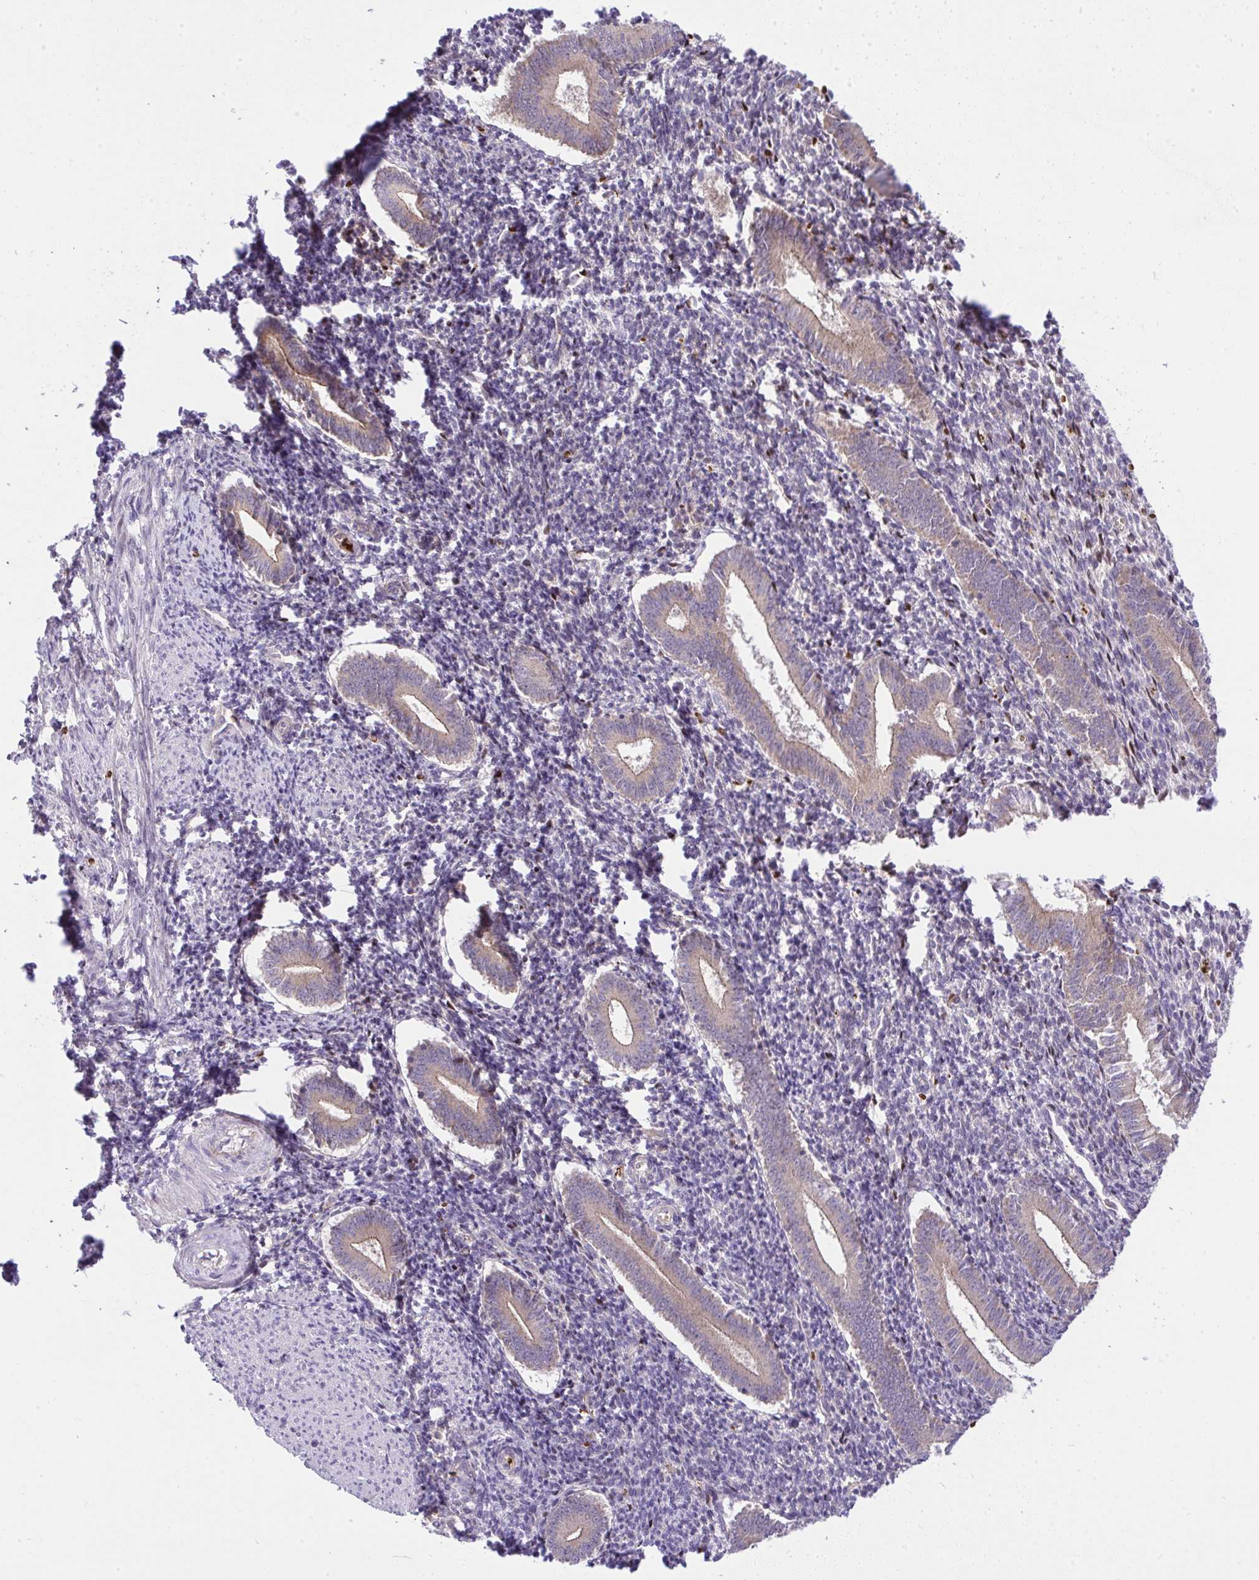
{"staining": {"intensity": "negative", "quantity": "none", "location": "none"}, "tissue": "endometrium", "cell_type": "Cells in endometrial stroma", "image_type": "normal", "snomed": [{"axis": "morphology", "description": "Normal tissue, NOS"}, {"axis": "topography", "description": "Endometrium"}], "caption": "A micrograph of endometrium stained for a protein demonstrates no brown staining in cells in endometrial stroma. The staining was performed using DAB to visualize the protein expression in brown, while the nuclei were stained in blue with hematoxylin (Magnification: 20x).", "gene": "CHIA", "patient": {"sex": "female", "age": 25}}